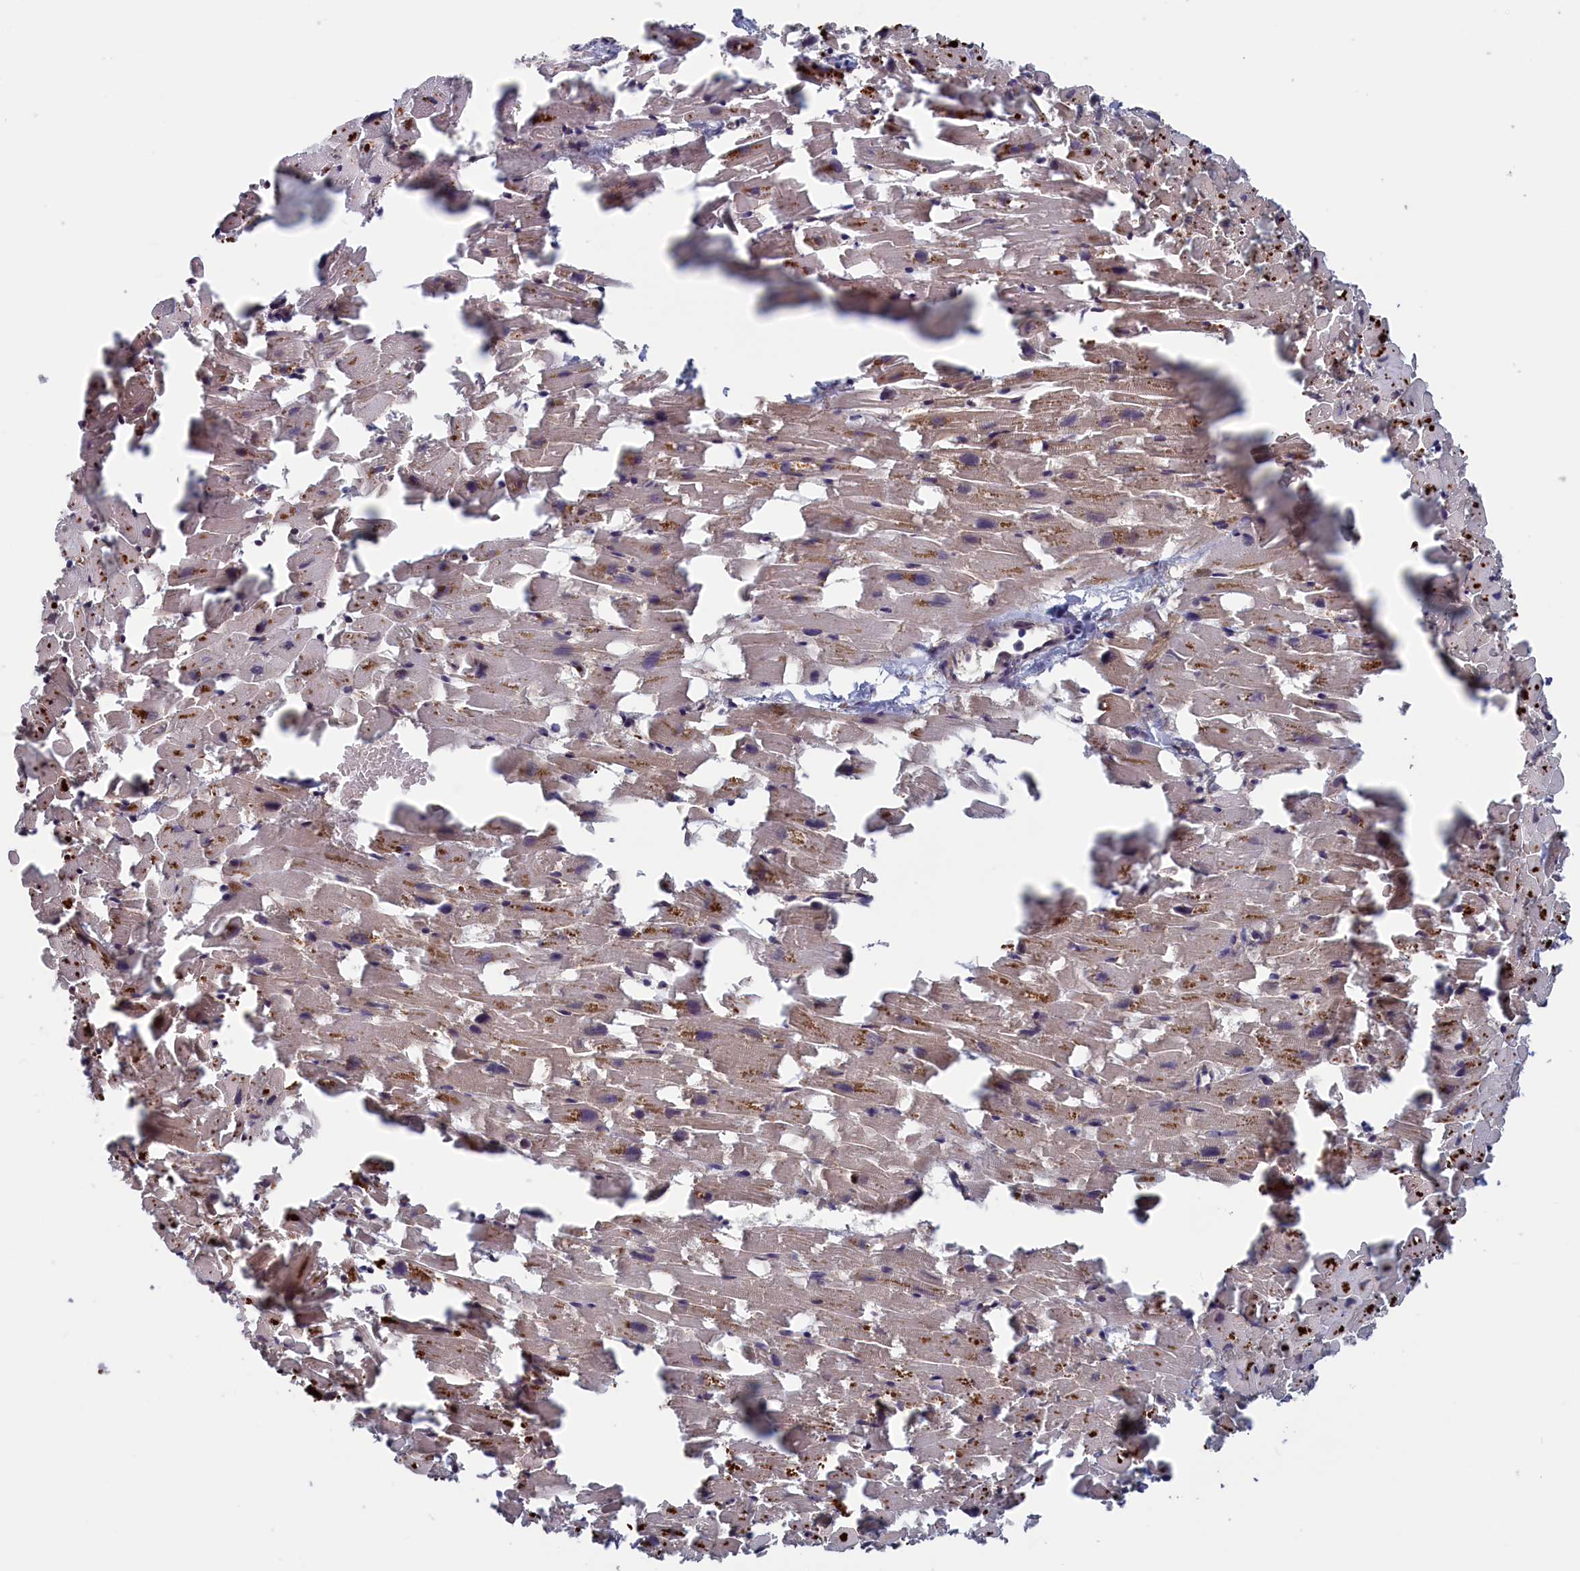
{"staining": {"intensity": "weak", "quantity": "25%-75%", "location": "cytoplasmic/membranous"}, "tissue": "heart muscle", "cell_type": "Cardiomyocytes", "image_type": "normal", "snomed": [{"axis": "morphology", "description": "Normal tissue, NOS"}, {"axis": "topography", "description": "Heart"}], "caption": "Immunohistochemical staining of normal human heart muscle reveals low levels of weak cytoplasmic/membranous positivity in approximately 25%-75% of cardiomyocytes. (IHC, brightfield microscopy, high magnification).", "gene": "PLP2", "patient": {"sex": "female", "age": 64}}